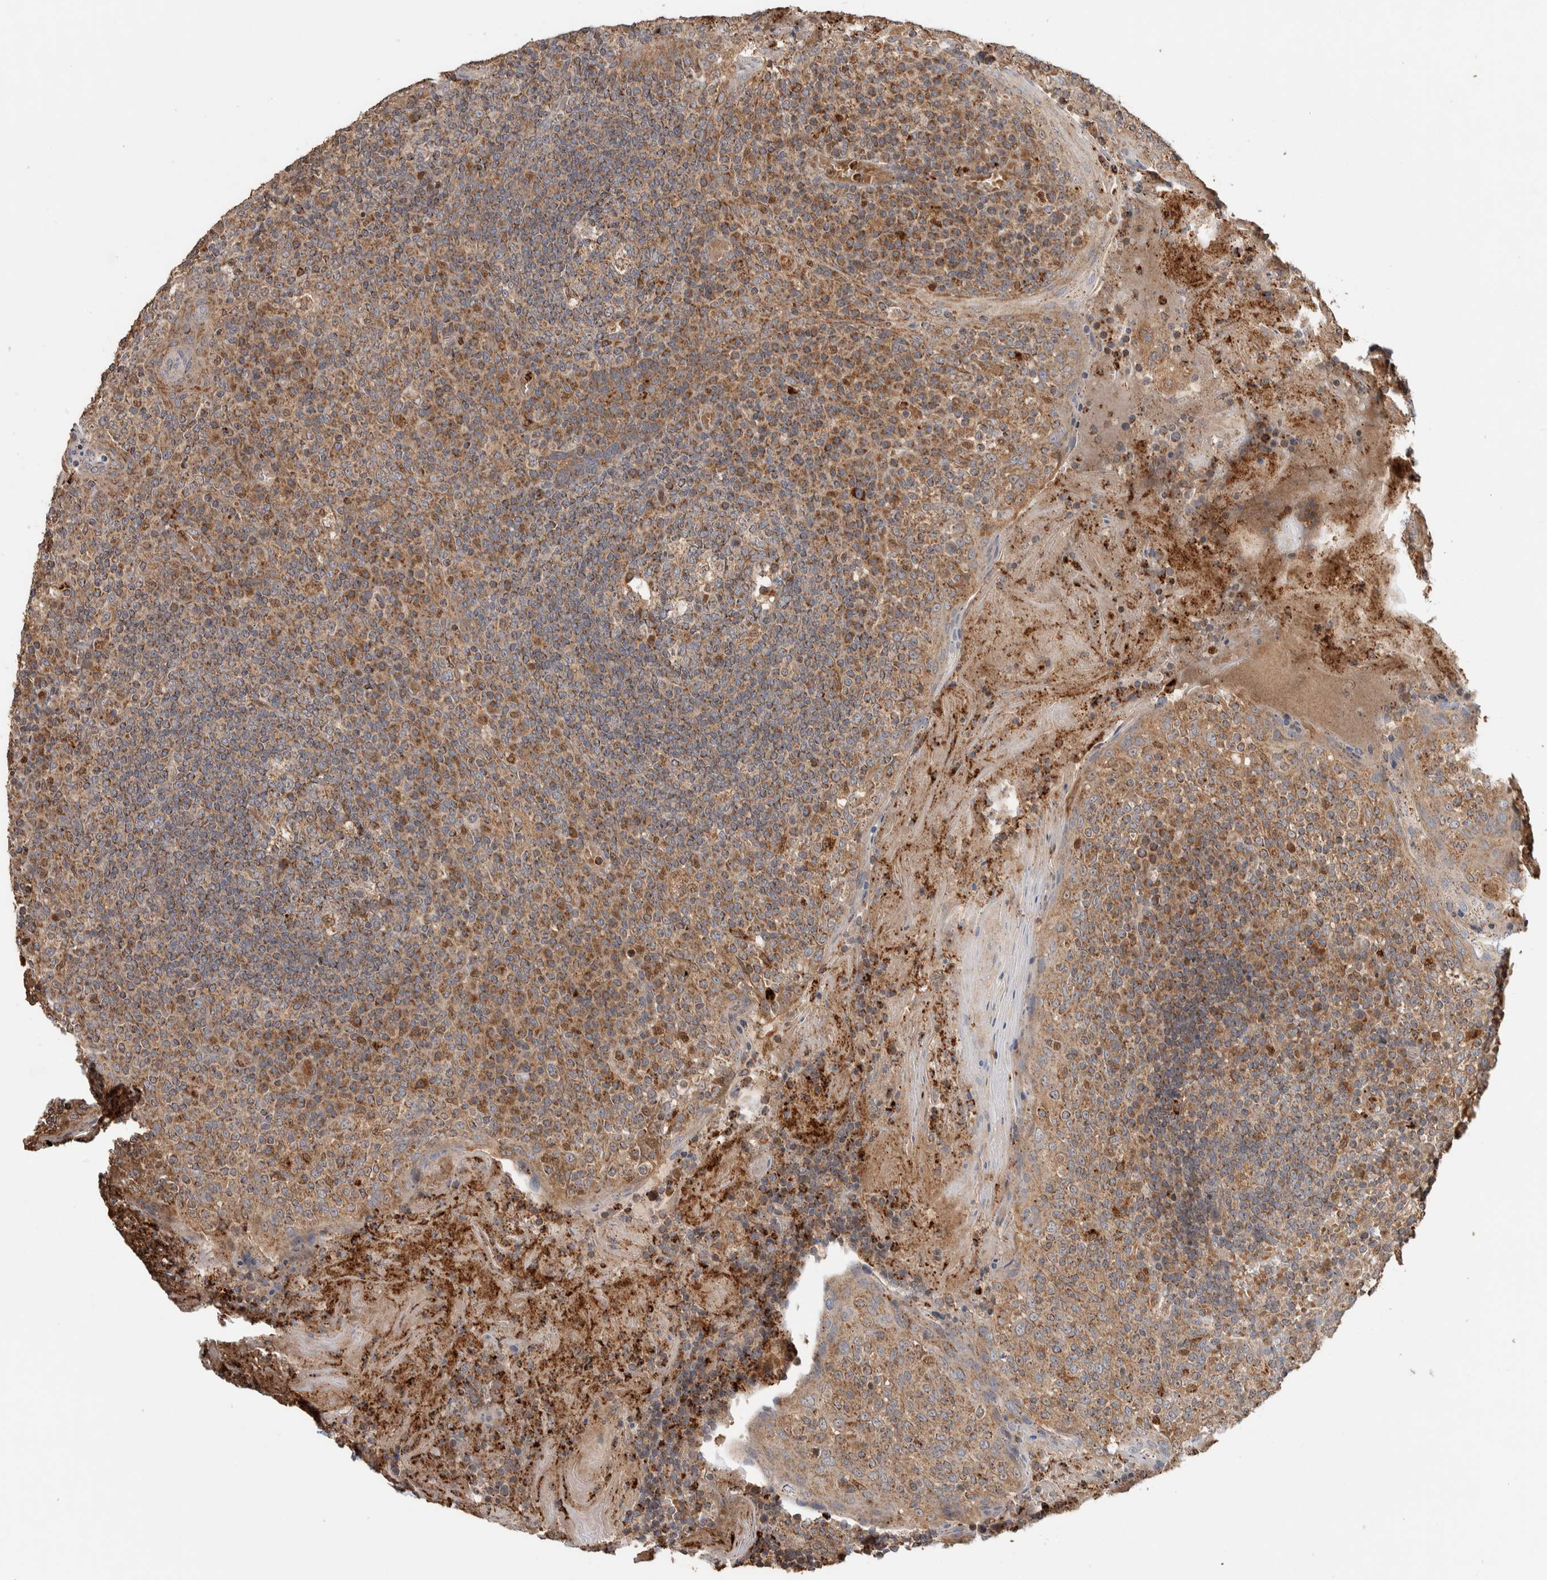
{"staining": {"intensity": "moderate", "quantity": ">75%", "location": "cytoplasmic/membranous"}, "tissue": "tonsil", "cell_type": "Germinal center cells", "image_type": "normal", "snomed": [{"axis": "morphology", "description": "Normal tissue, NOS"}, {"axis": "topography", "description": "Tonsil"}], "caption": "A brown stain highlights moderate cytoplasmic/membranous expression of a protein in germinal center cells of normal human tonsil.", "gene": "VPS53", "patient": {"sex": "female", "age": 19}}